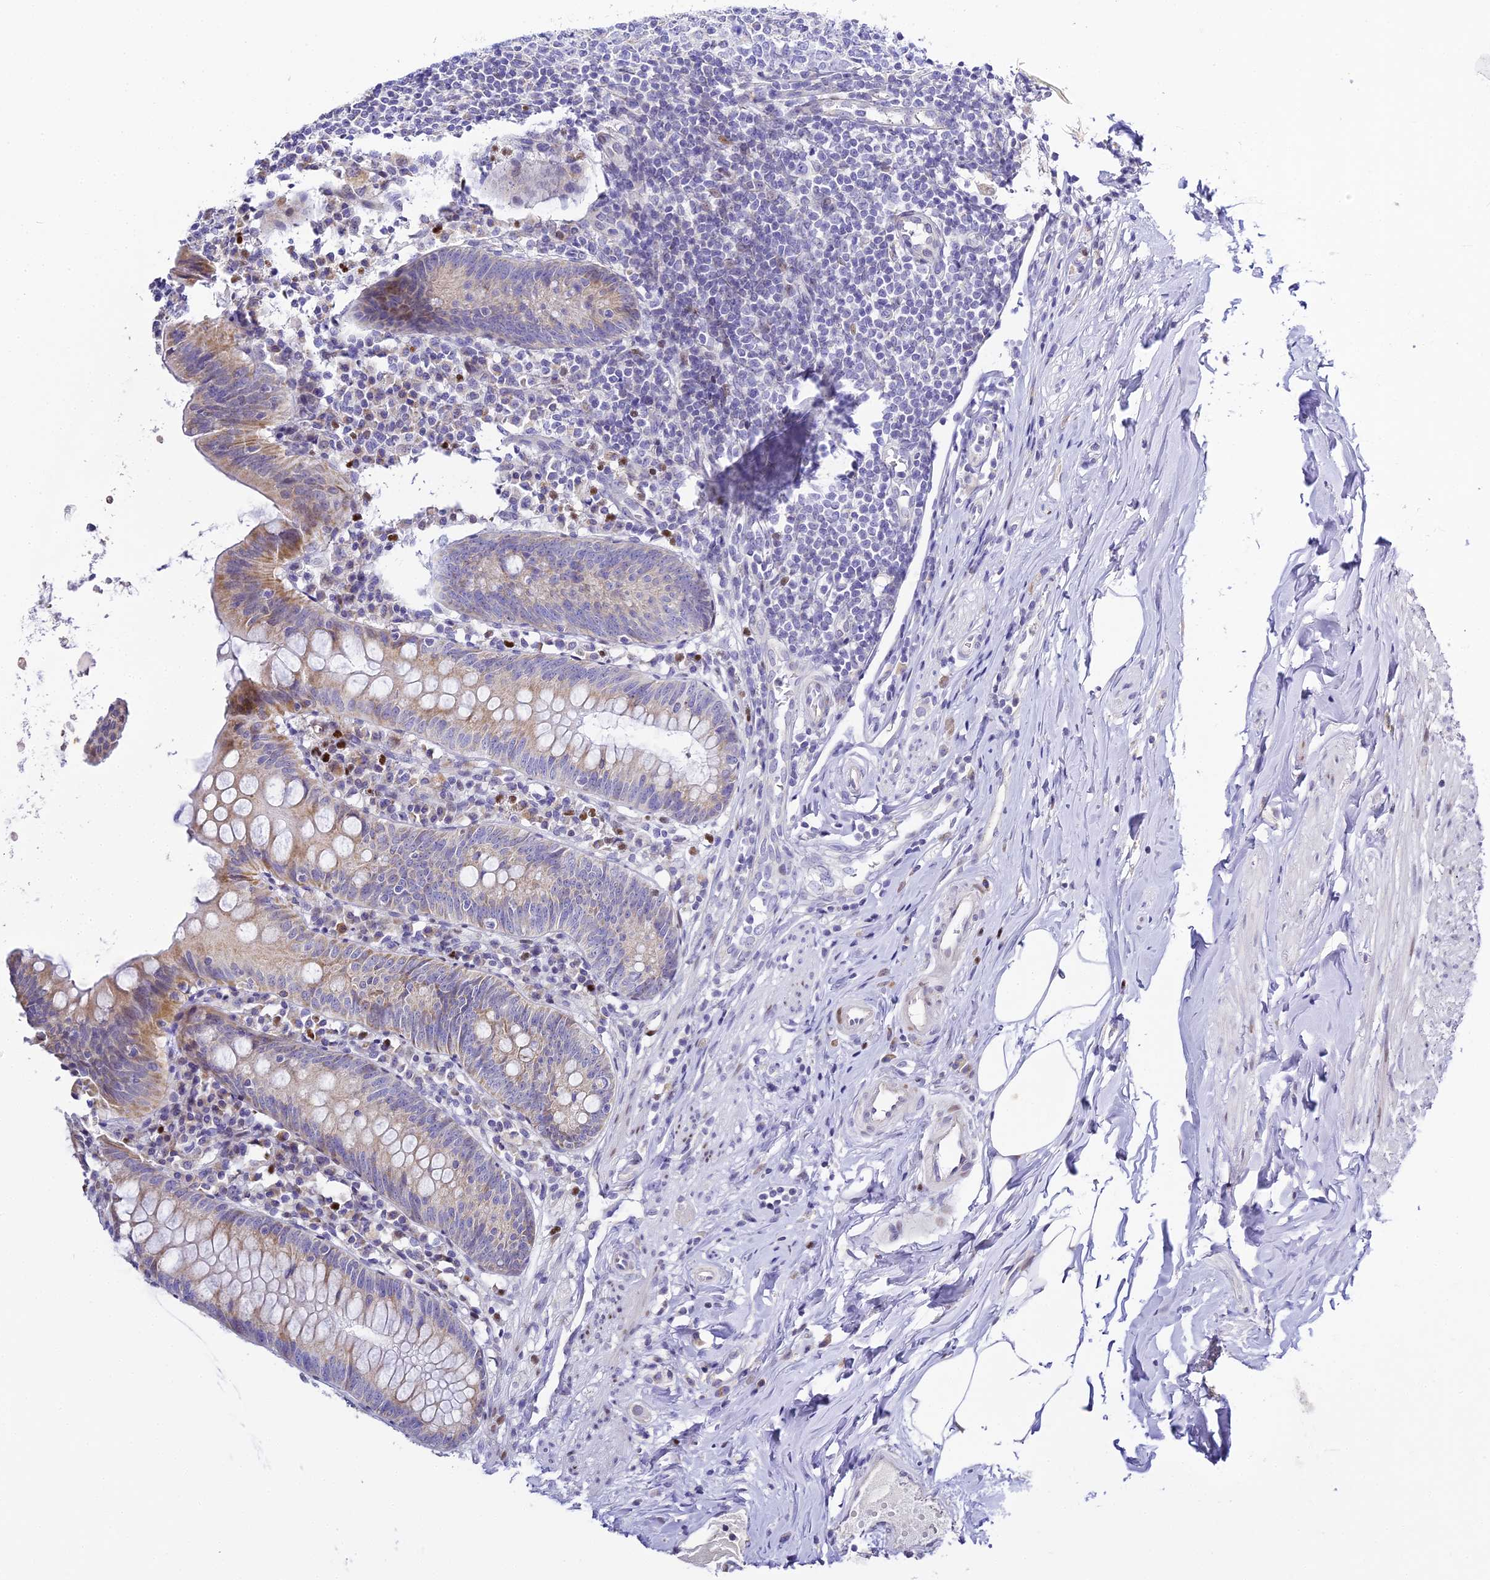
{"staining": {"intensity": "moderate", "quantity": "<25%", "location": "cytoplasmic/membranous"}, "tissue": "appendix", "cell_type": "Glandular cells", "image_type": "normal", "snomed": [{"axis": "morphology", "description": "Normal tissue, NOS"}, {"axis": "topography", "description": "Appendix"}], "caption": "Appendix stained with a brown dye demonstrates moderate cytoplasmic/membranous positive expression in approximately <25% of glandular cells.", "gene": "SERP1", "patient": {"sex": "female", "age": 54}}